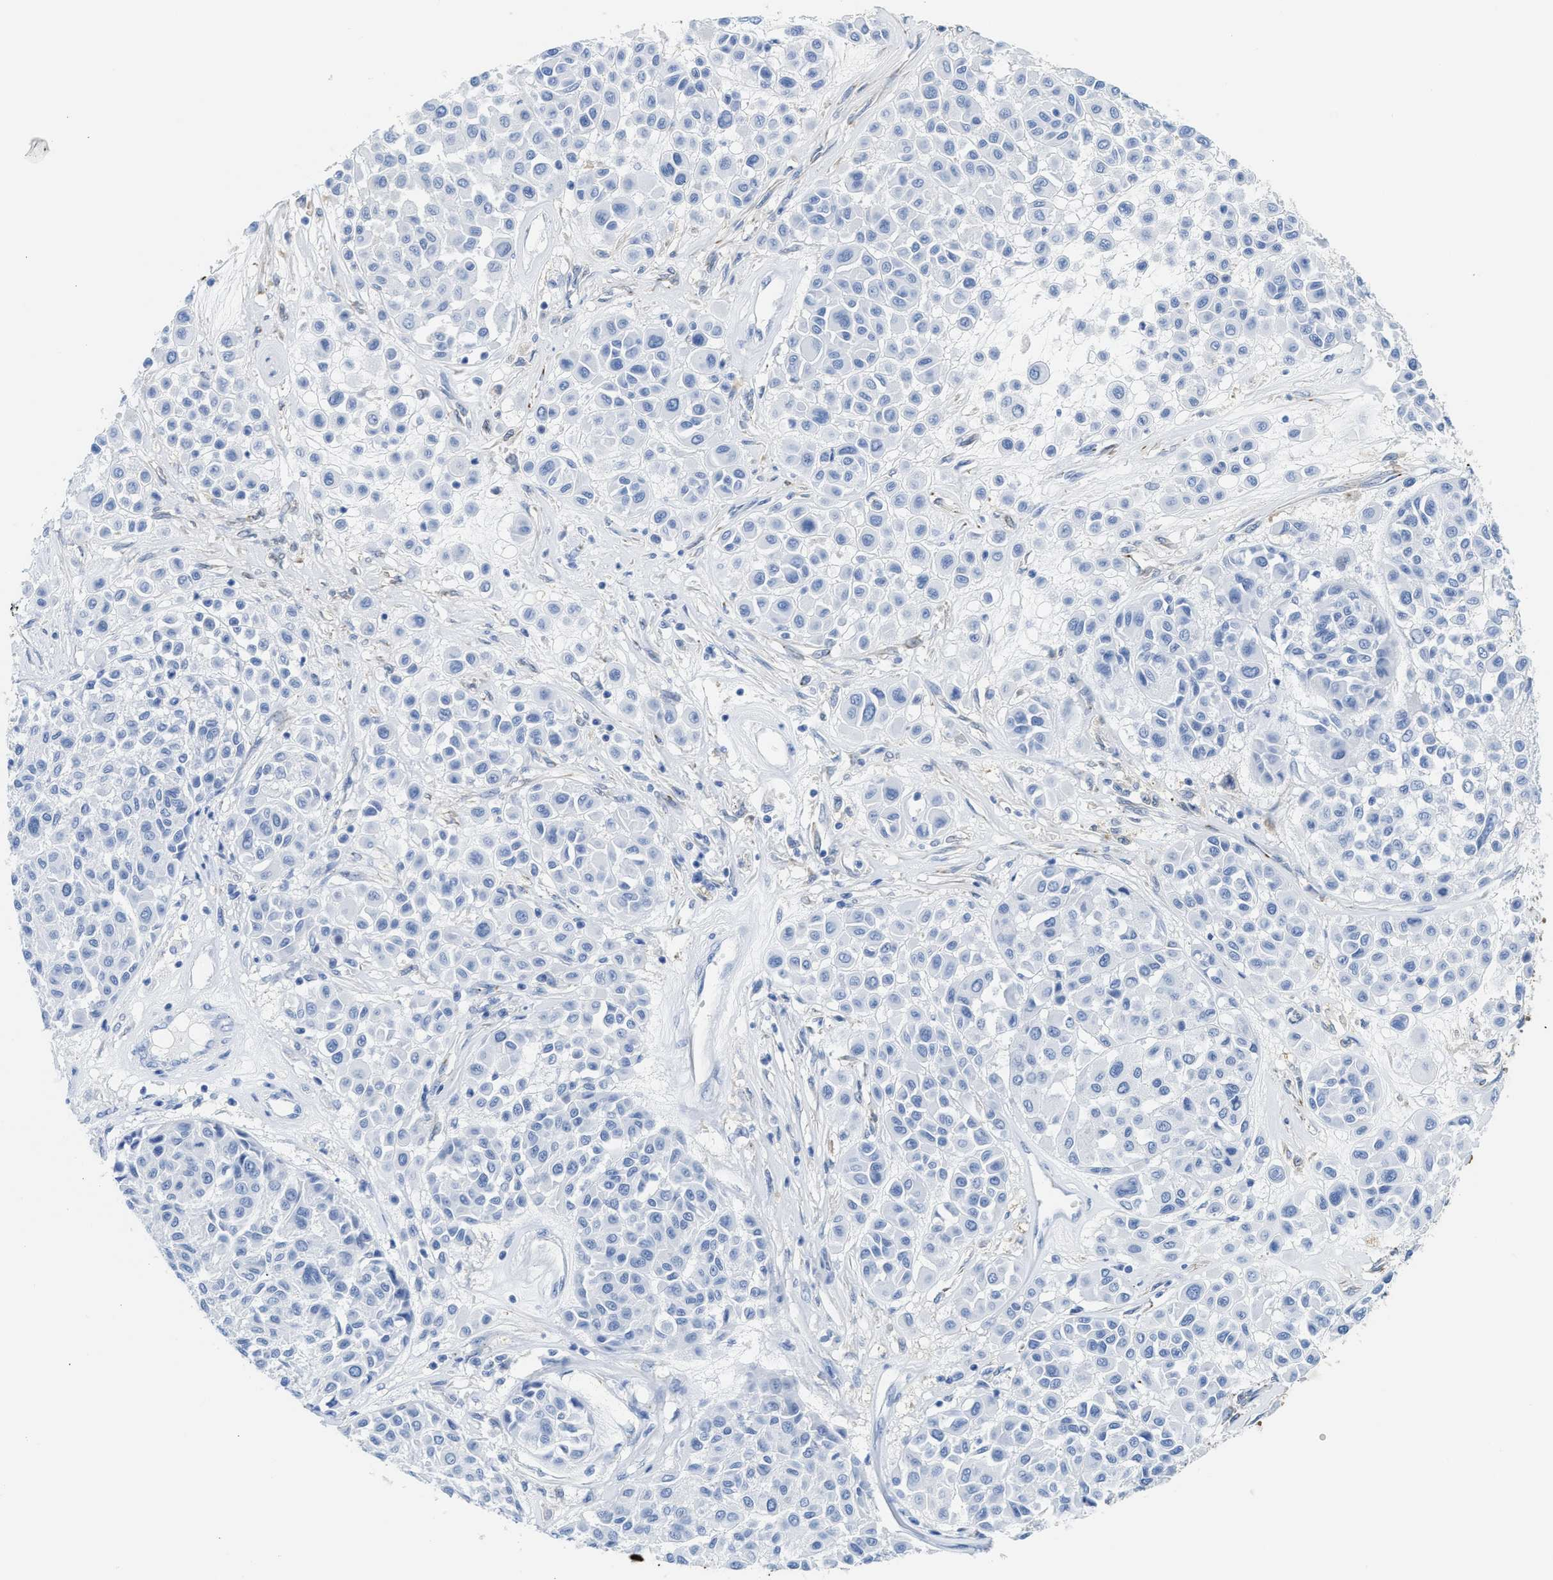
{"staining": {"intensity": "negative", "quantity": "none", "location": "none"}, "tissue": "melanoma", "cell_type": "Tumor cells", "image_type": "cancer", "snomed": [{"axis": "morphology", "description": "Malignant melanoma, Metastatic site"}, {"axis": "topography", "description": "Soft tissue"}], "caption": "This is an IHC micrograph of human melanoma. There is no positivity in tumor cells.", "gene": "ASS1", "patient": {"sex": "male", "age": 41}}